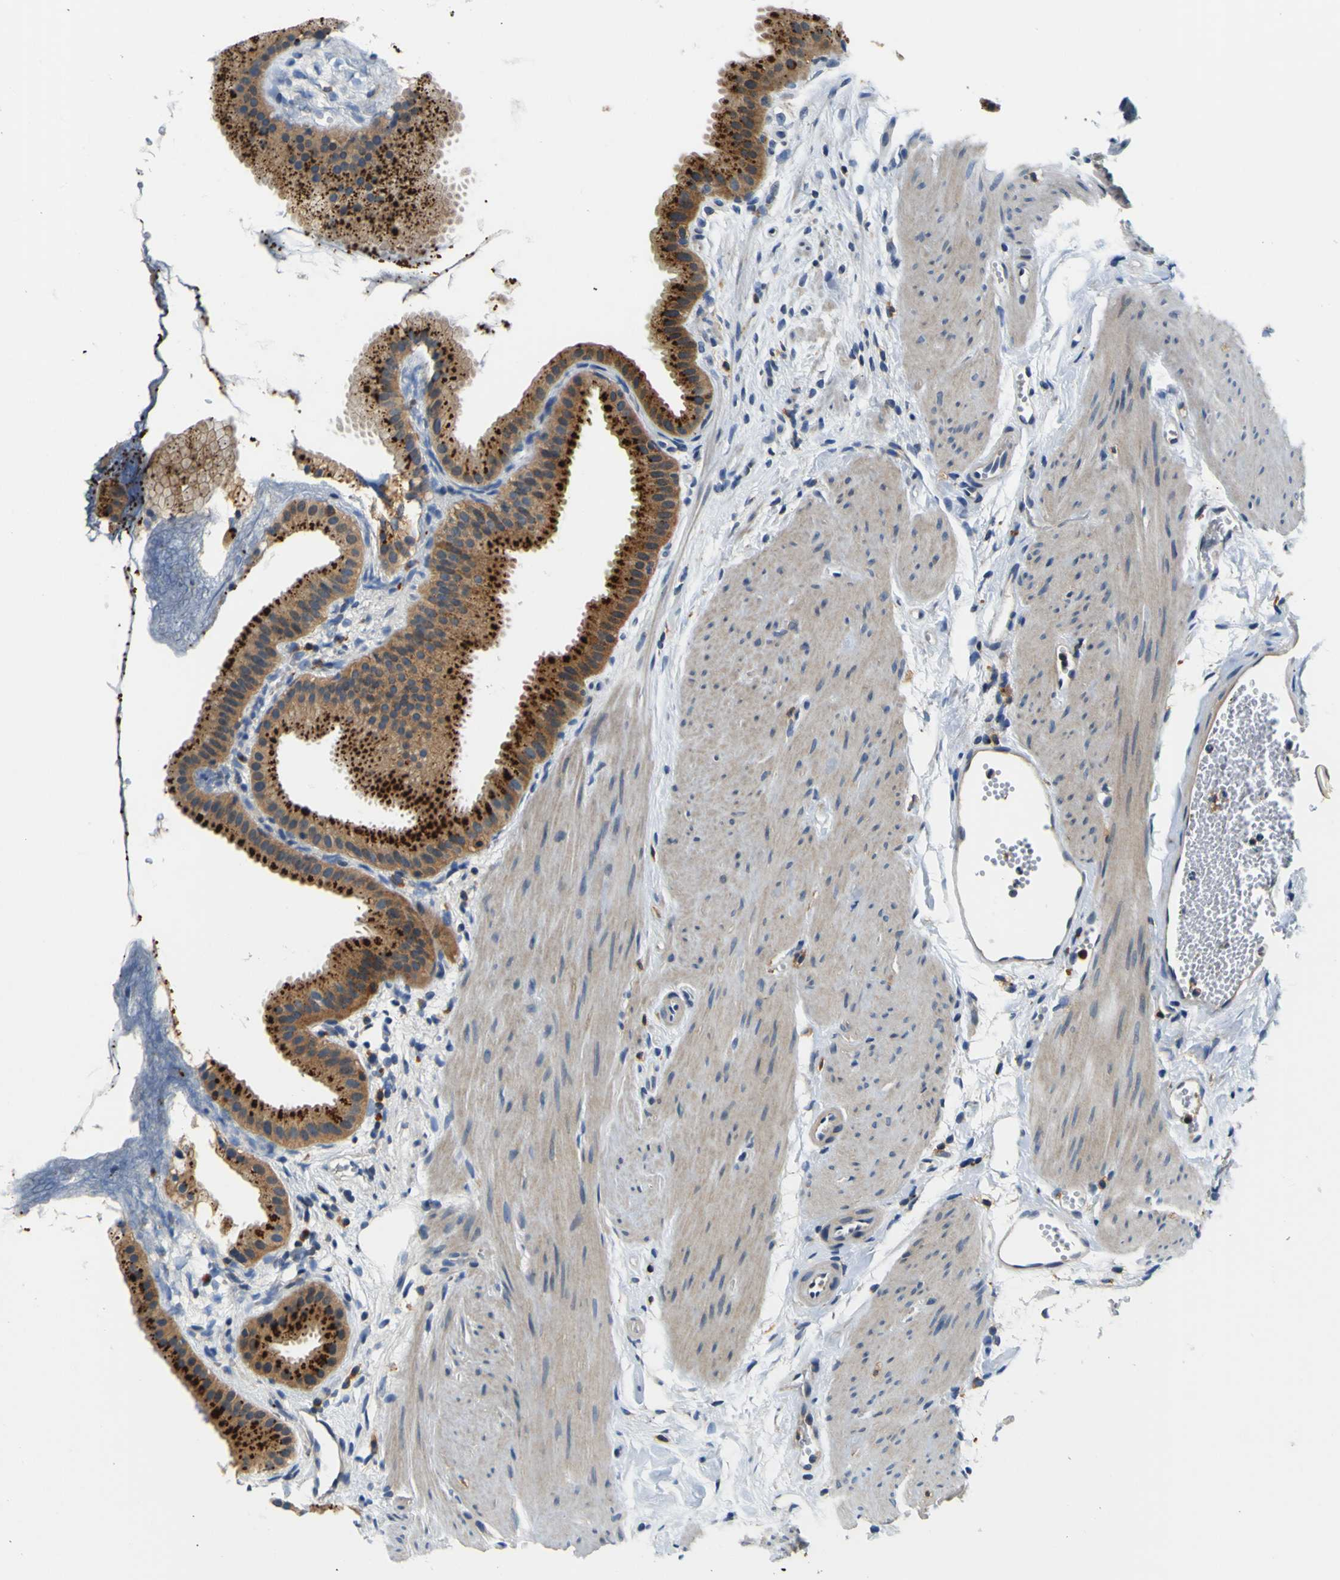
{"staining": {"intensity": "strong", "quantity": ">75%", "location": "cytoplasmic/membranous"}, "tissue": "gallbladder", "cell_type": "Glandular cells", "image_type": "normal", "snomed": [{"axis": "morphology", "description": "Normal tissue, NOS"}, {"axis": "topography", "description": "Gallbladder"}], "caption": "An image of human gallbladder stained for a protein displays strong cytoplasmic/membranous brown staining in glandular cells. (IHC, brightfield microscopy, high magnification).", "gene": "TNIK", "patient": {"sex": "female", "age": 64}}